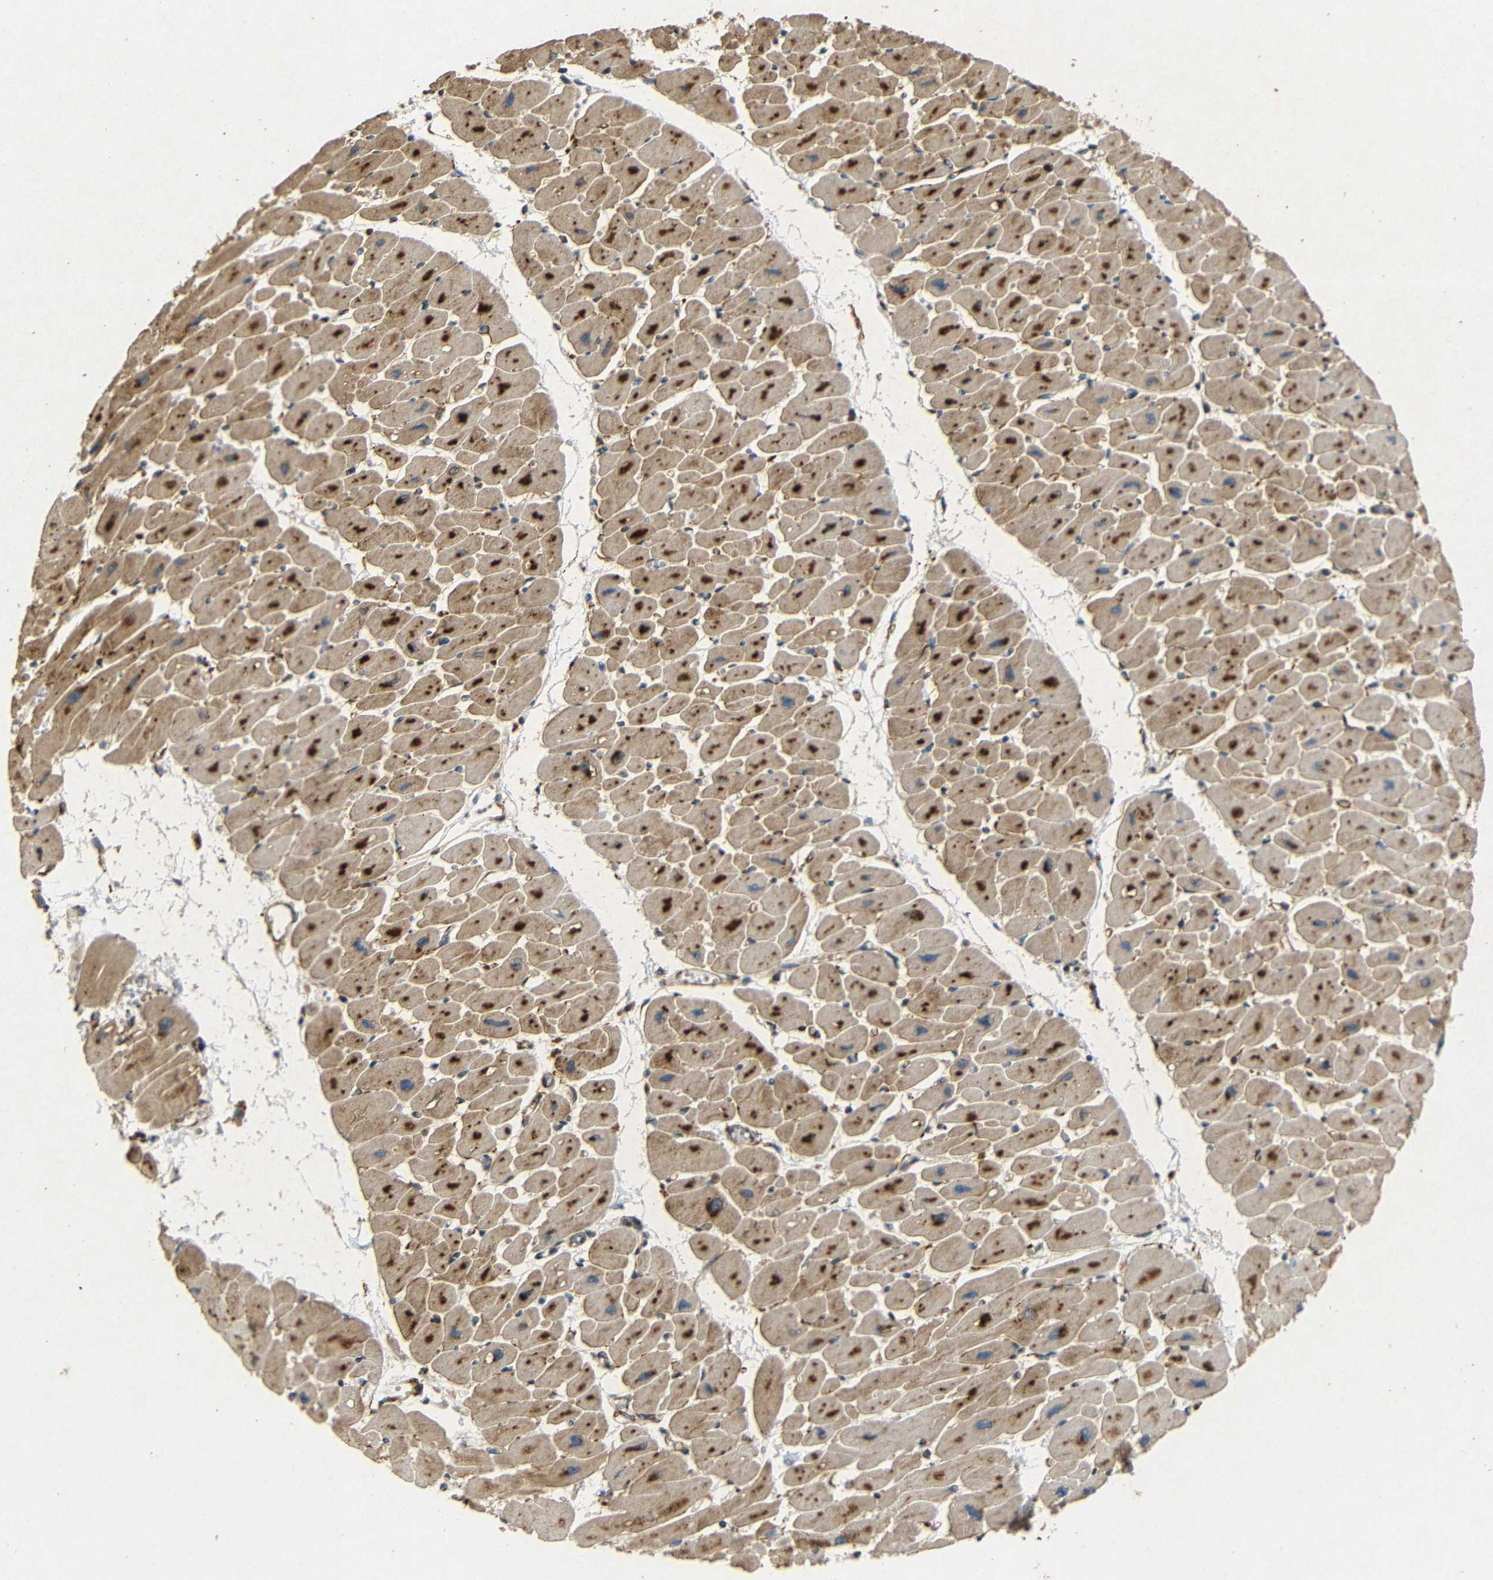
{"staining": {"intensity": "strong", "quantity": ">75%", "location": "cytoplasmic/membranous,nuclear"}, "tissue": "heart muscle", "cell_type": "Cardiomyocytes", "image_type": "normal", "snomed": [{"axis": "morphology", "description": "Normal tissue, NOS"}, {"axis": "topography", "description": "Heart"}], "caption": "Heart muscle was stained to show a protein in brown. There is high levels of strong cytoplasmic/membranous,nuclear staining in approximately >75% of cardiomyocytes. (DAB = brown stain, brightfield microscopy at high magnification).", "gene": "BTF3", "patient": {"sex": "female", "age": 54}}